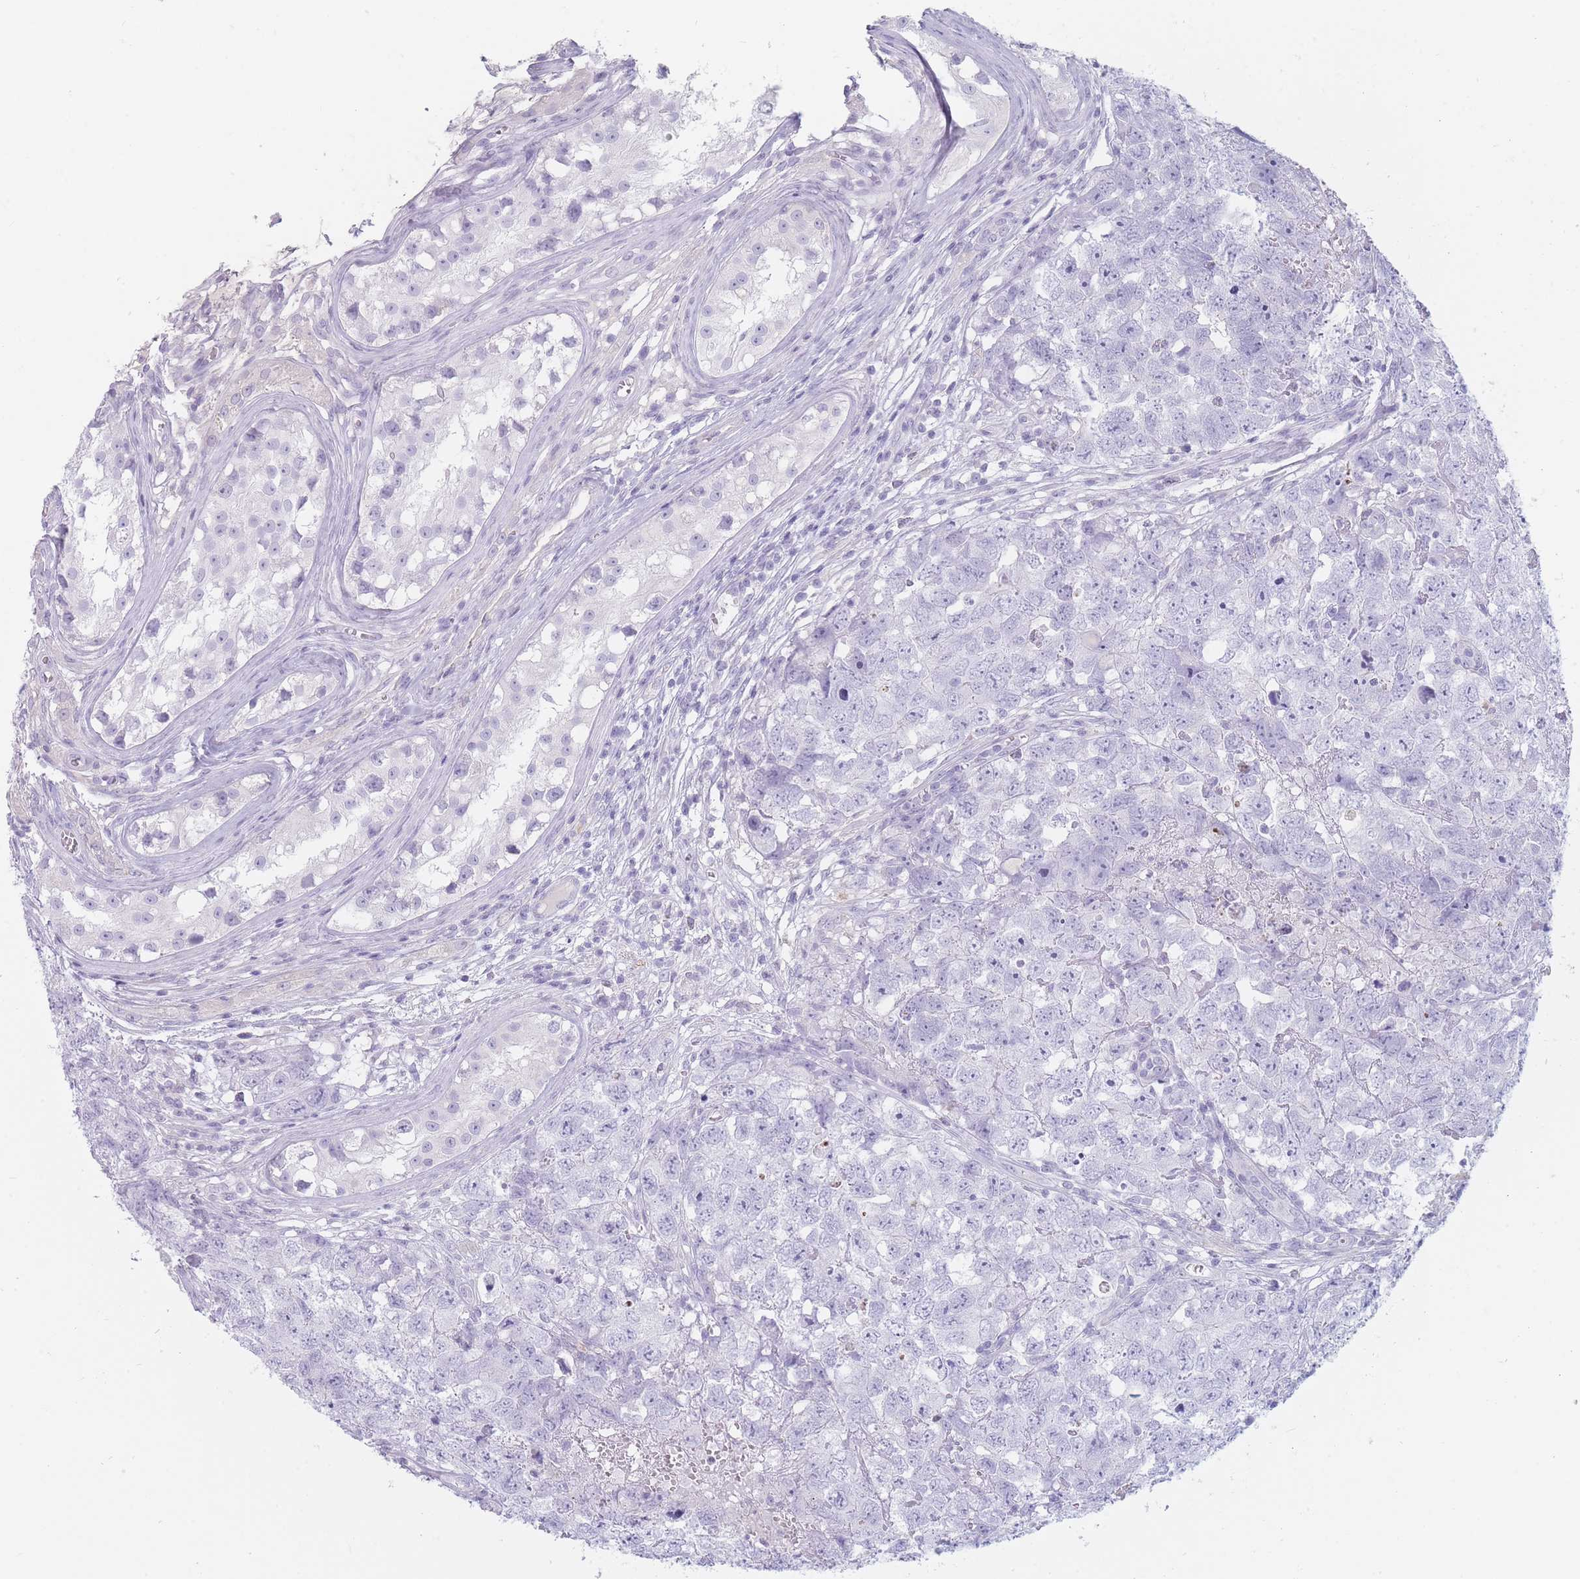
{"staining": {"intensity": "negative", "quantity": "none", "location": "none"}, "tissue": "testis cancer", "cell_type": "Tumor cells", "image_type": "cancer", "snomed": [{"axis": "morphology", "description": "Carcinoma, Embryonal, NOS"}, {"axis": "topography", "description": "Testis"}], "caption": "Tumor cells are negative for brown protein staining in testis cancer. (DAB immunohistochemistry, high magnification).", "gene": "GPR12", "patient": {"sex": "male", "age": 22}}